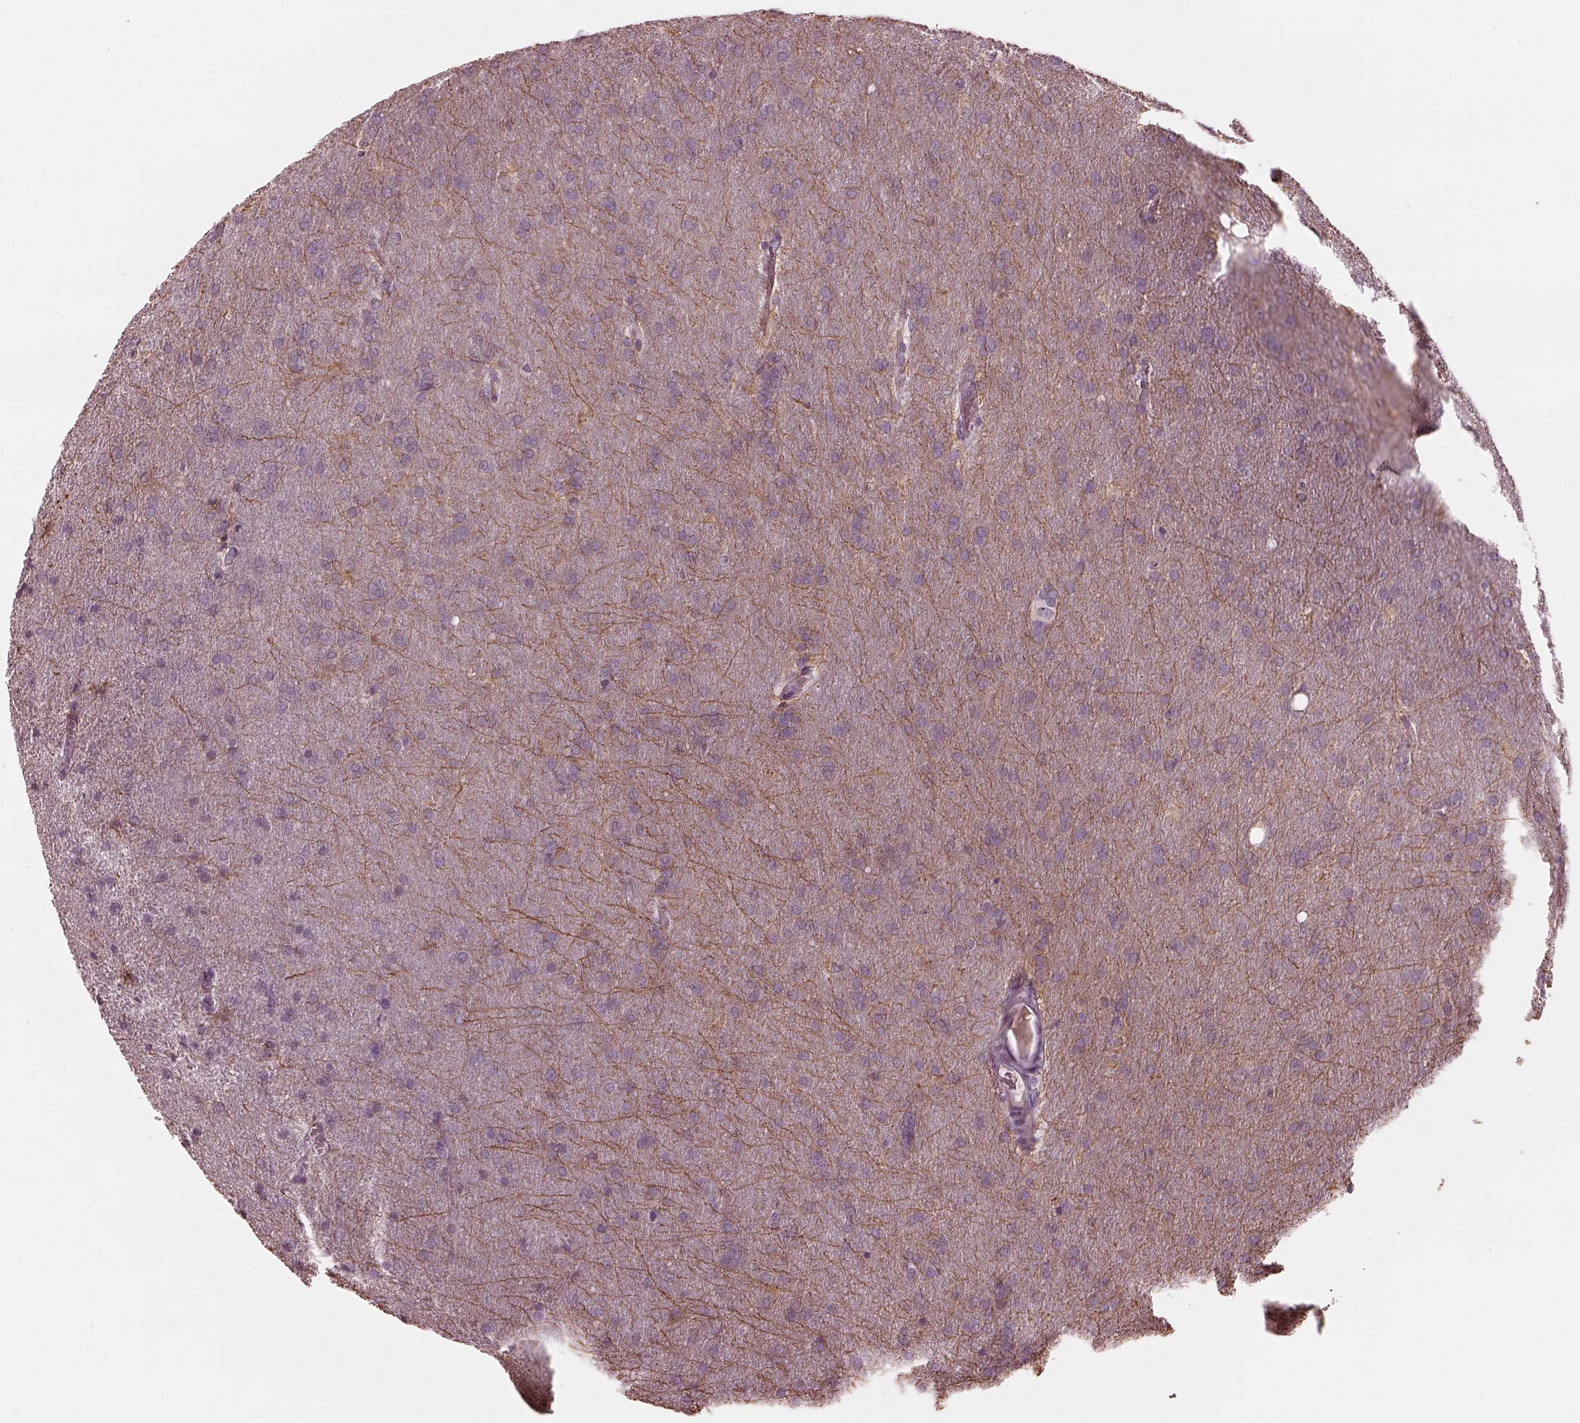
{"staining": {"intensity": "negative", "quantity": "none", "location": "none"}, "tissue": "glioma", "cell_type": "Tumor cells", "image_type": "cancer", "snomed": [{"axis": "morphology", "description": "Glioma, malignant, Low grade"}, {"axis": "topography", "description": "Brain"}], "caption": "The histopathology image reveals no significant positivity in tumor cells of malignant glioma (low-grade).", "gene": "MIA", "patient": {"sex": "female", "age": 32}}